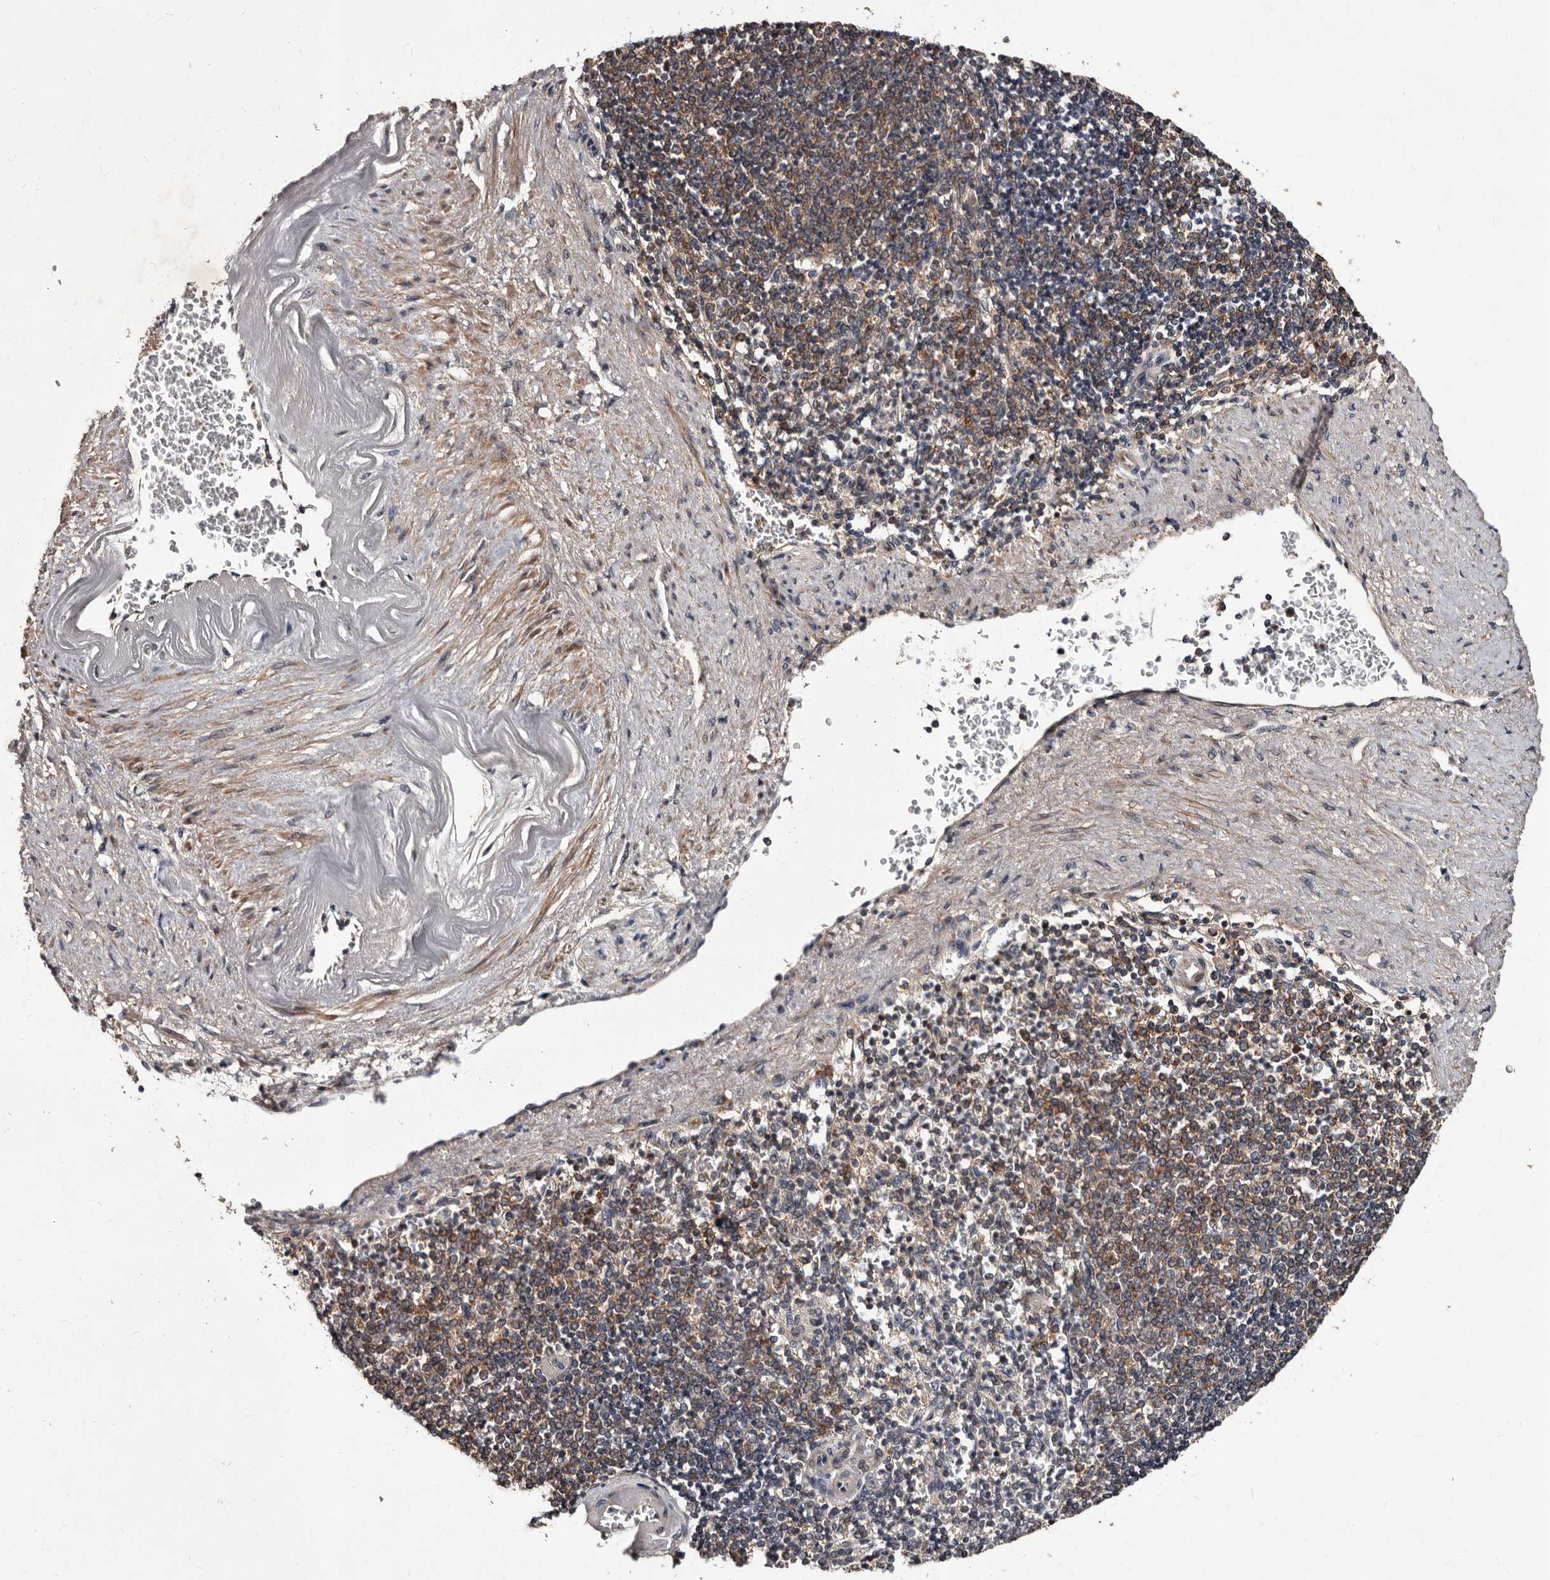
{"staining": {"intensity": "moderate", "quantity": "<25%", "location": "cytoplasmic/membranous"}, "tissue": "spleen", "cell_type": "Cells in red pulp", "image_type": "normal", "snomed": [{"axis": "morphology", "description": "Normal tissue, NOS"}, {"axis": "topography", "description": "Spleen"}], "caption": "Immunohistochemistry (DAB (3,3'-diaminobenzidine)) staining of unremarkable spleen demonstrates moderate cytoplasmic/membranous protein positivity in about <25% of cells in red pulp.", "gene": "MKRN3", "patient": {"sex": "female", "age": 74}}